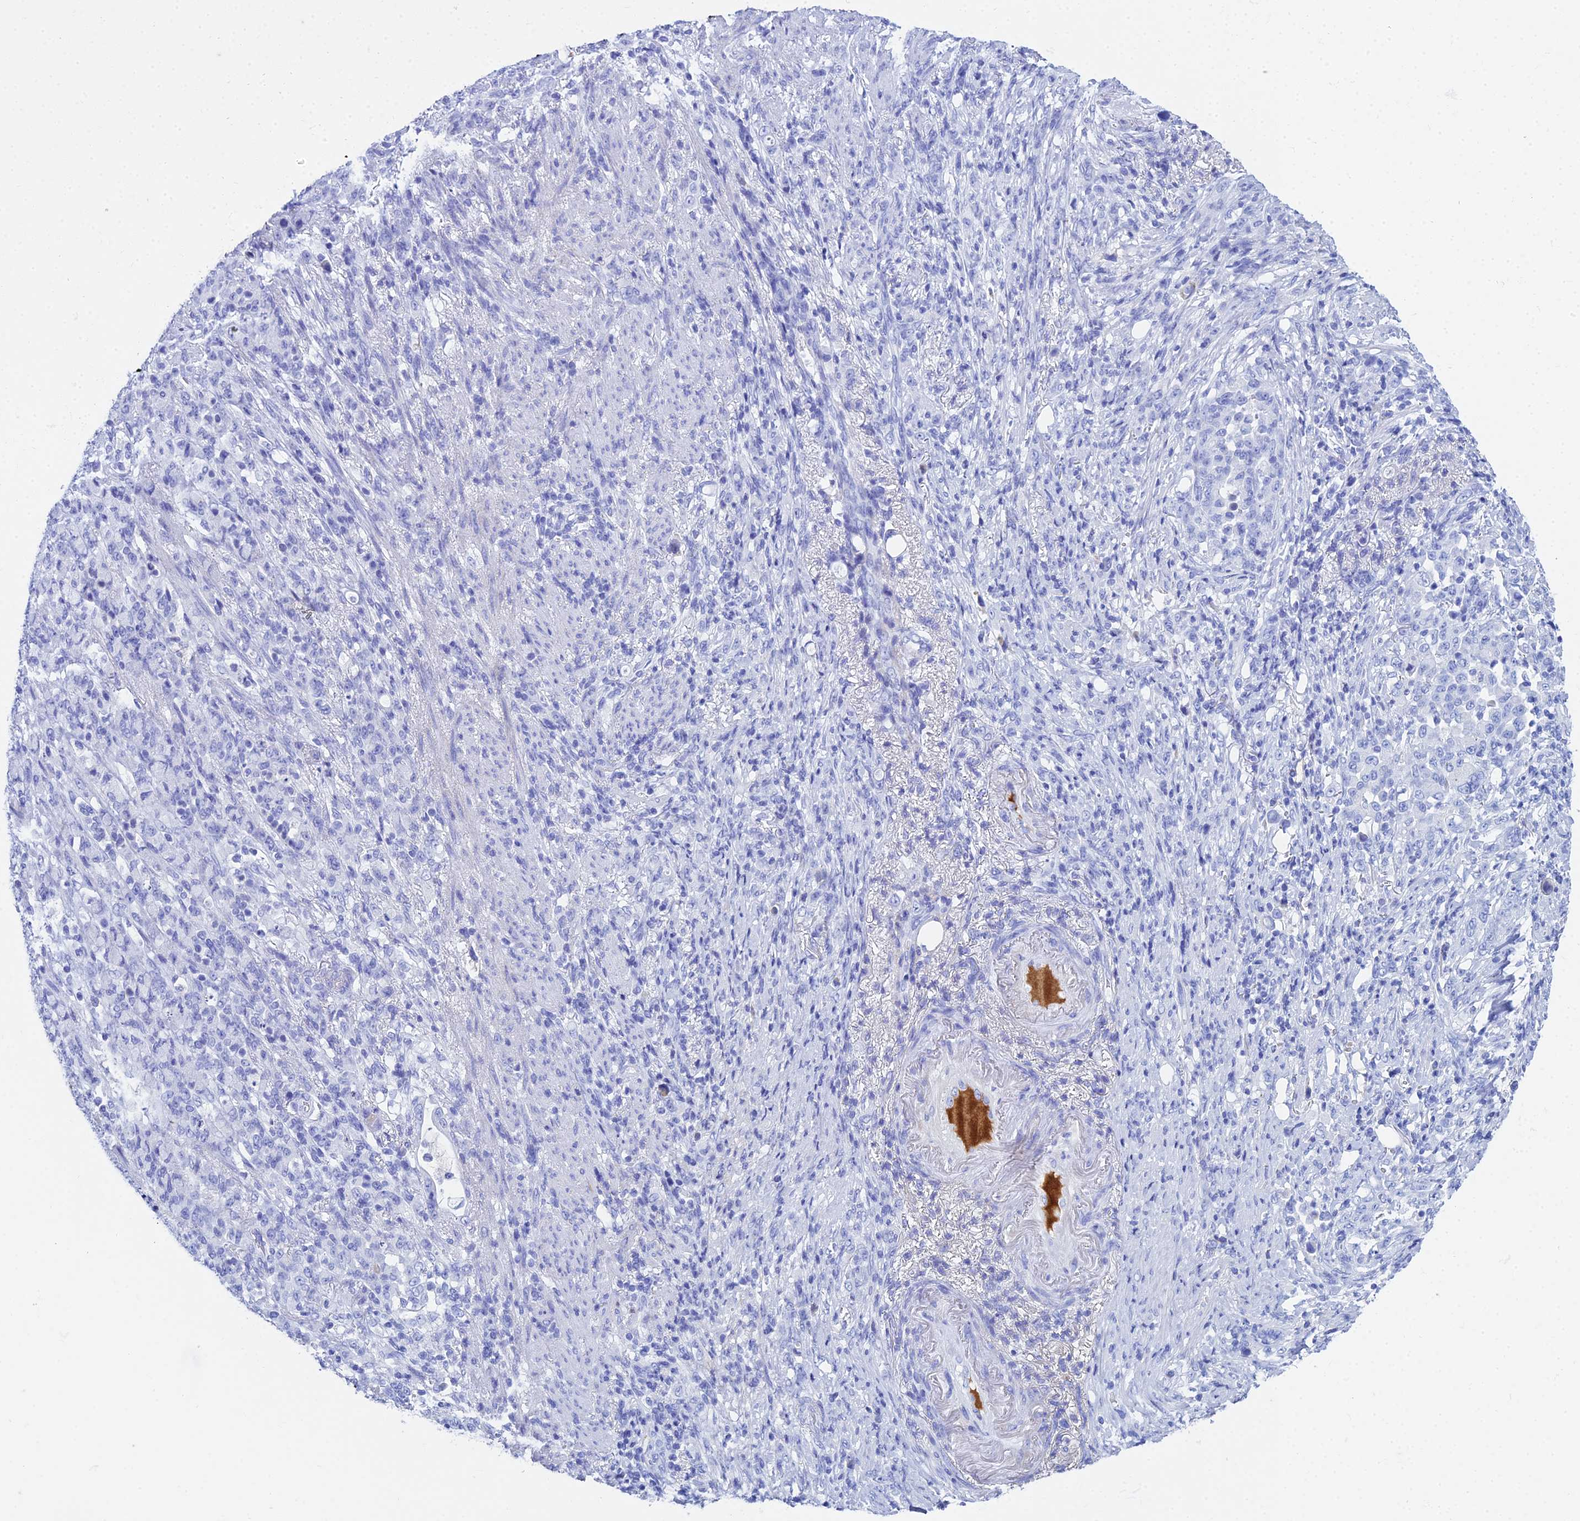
{"staining": {"intensity": "negative", "quantity": "none", "location": "none"}, "tissue": "stomach cancer", "cell_type": "Tumor cells", "image_type": "cancer", "snomed": [{"axis": "morphology", "description": "Normal tissue, NOS"}, {"axis": "morphology", "description": "Adenocarcinoma, NOS"}, {"axis": "topography", "description": "Stomach"}], "caption": "The immunohistochemistry image has no significant expression in tumor cells of stomach cancer (adenocarcinoma) tissue. The staining is performed using DAB brown chromogen with nuclei counter-stained in using hematoxylin.", "gene": "CELA3A", "patient": {"sex": "female", "age": 79}}